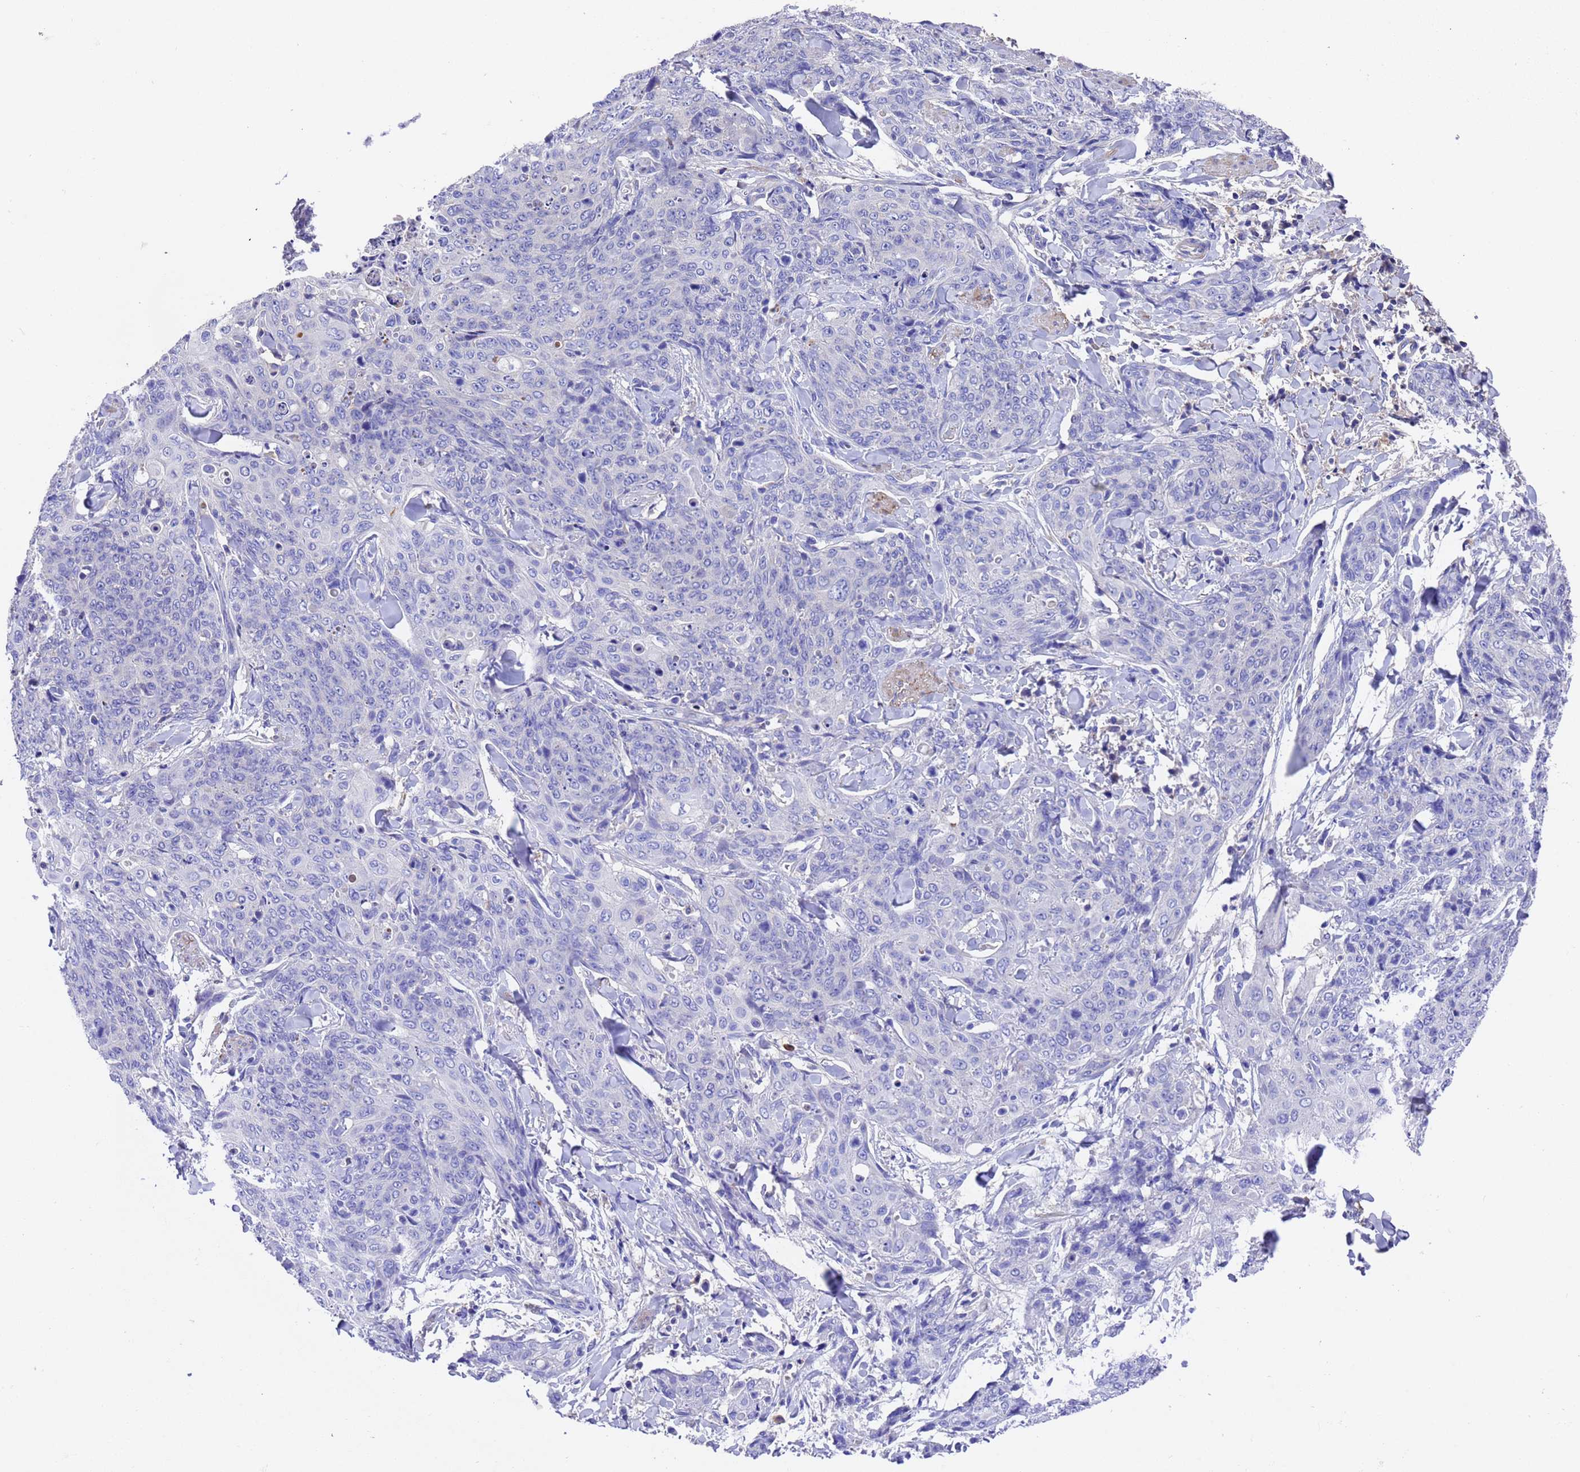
{"staining": {"intensity": "negative", "quantity": "none", "location": "none"}, "tissue": "skin cancer", "cell_type": "Tumor cells", "image_type": "cancer", "snomed": [{"axis": "morphology", "description": "Squamous cell carcinoma, NOS"}, {"axis": "topography", "description": "Skin"}, {"axis": "topography", "description": "Vulva"}], "caption": "This is a histopathology image of immunohistochemistry (IHC) staining of skin cancer, which shows no positivity in tumor cells. (Stains: DAB (3,3'-diaminobenzidine) IHC with hematoxylin counter stain, Microscopy: brightfield microscopy at high magnification).", "gene": "ELP6", "patient": {"sex": "female", "age": 85}}